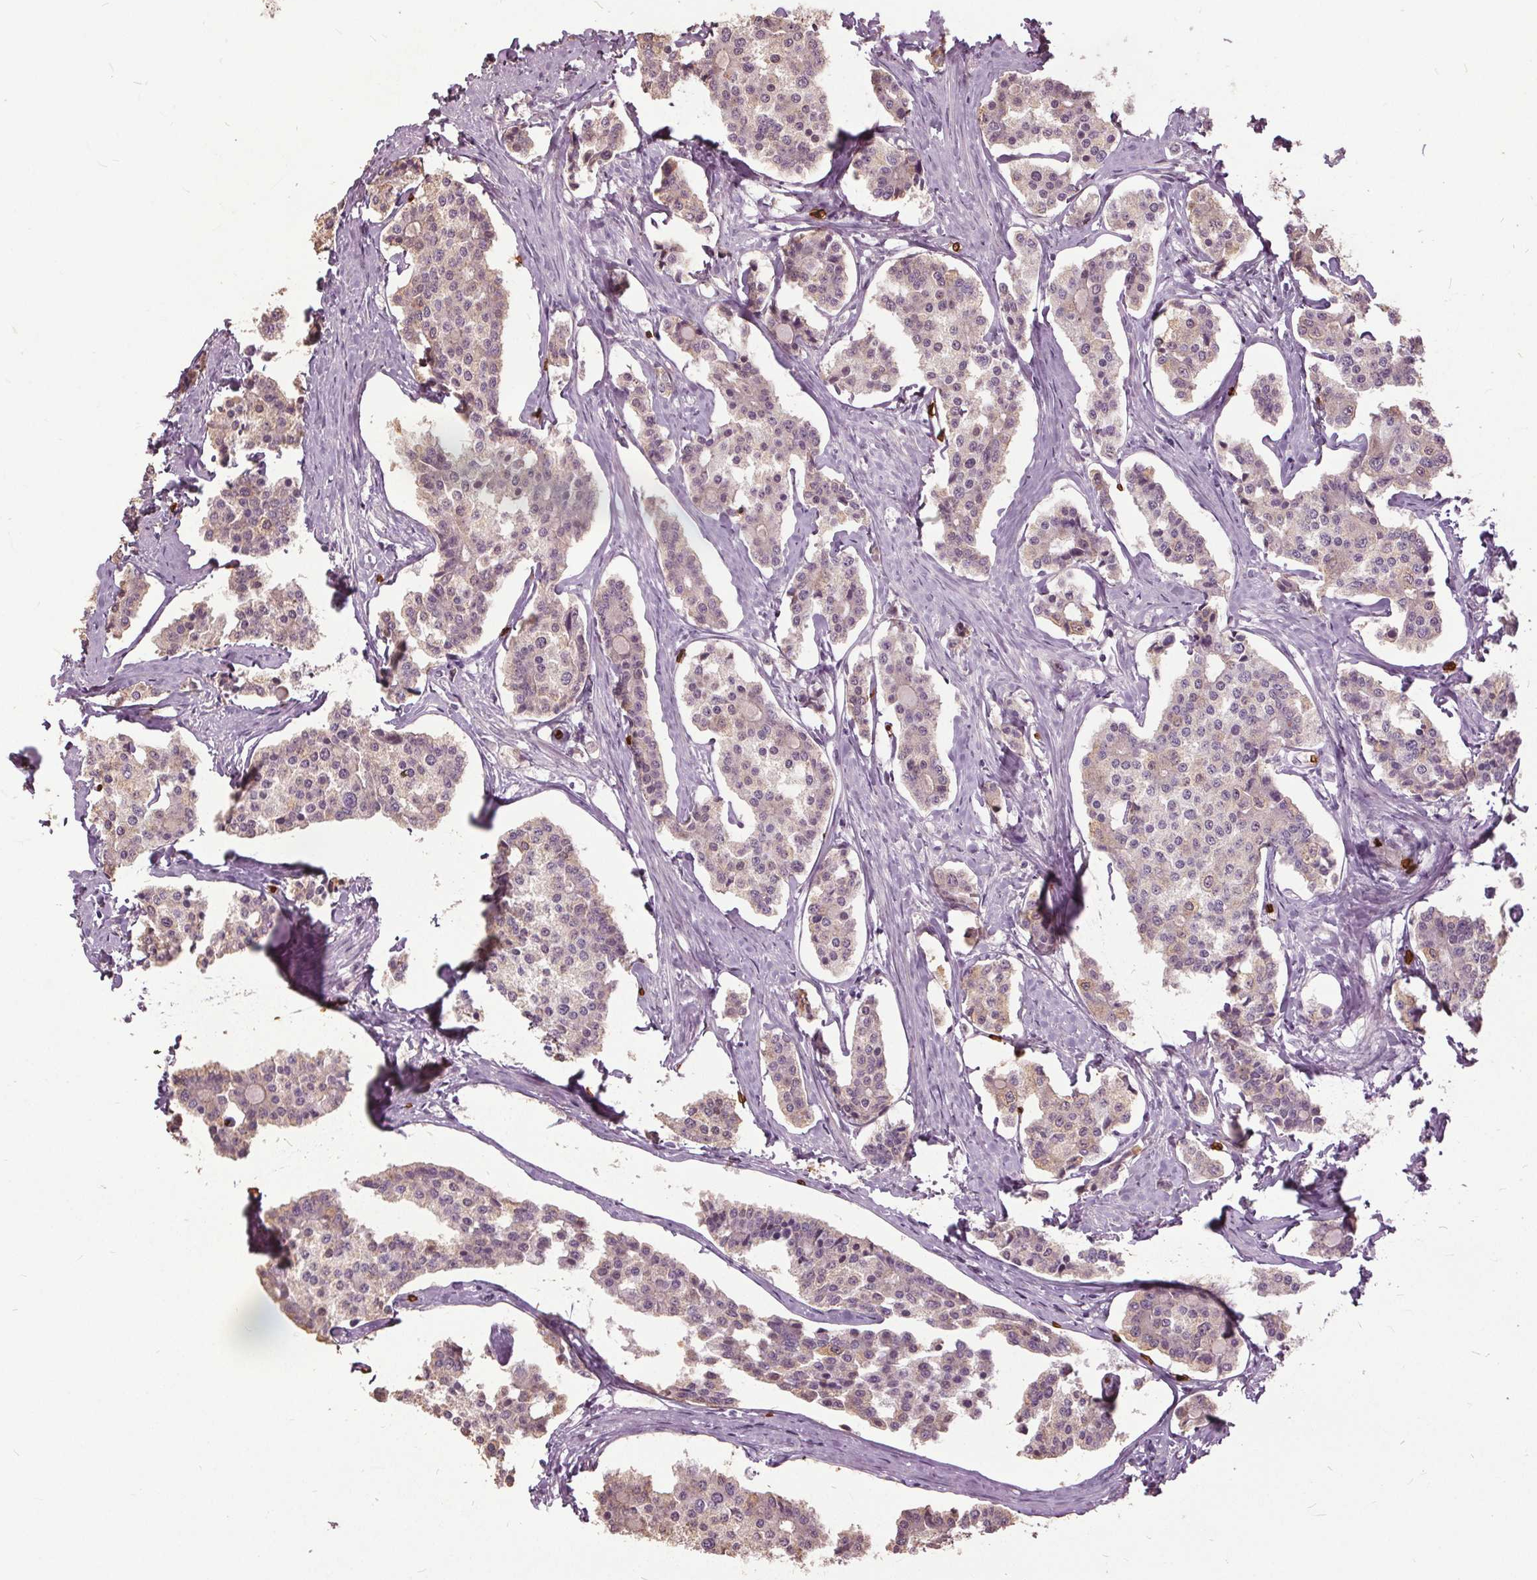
{"staining": {"intensity": "negative", "quantity": "none", "location": "none"}, "tissue": "carcinoid", "cell_type": "Tumor cells", "image_type": "cancer", "snomed": [{"axis": "morphology", "description": "Carcinoid, malignant, NOS"}, {"axis": "topography", "description": "Small intestine"}], "caption": "Tumor cells are negative for protein expression in human carcinoid.", "gene": "SLC4A1", "patient": {"sex": "female", "age": 65}}